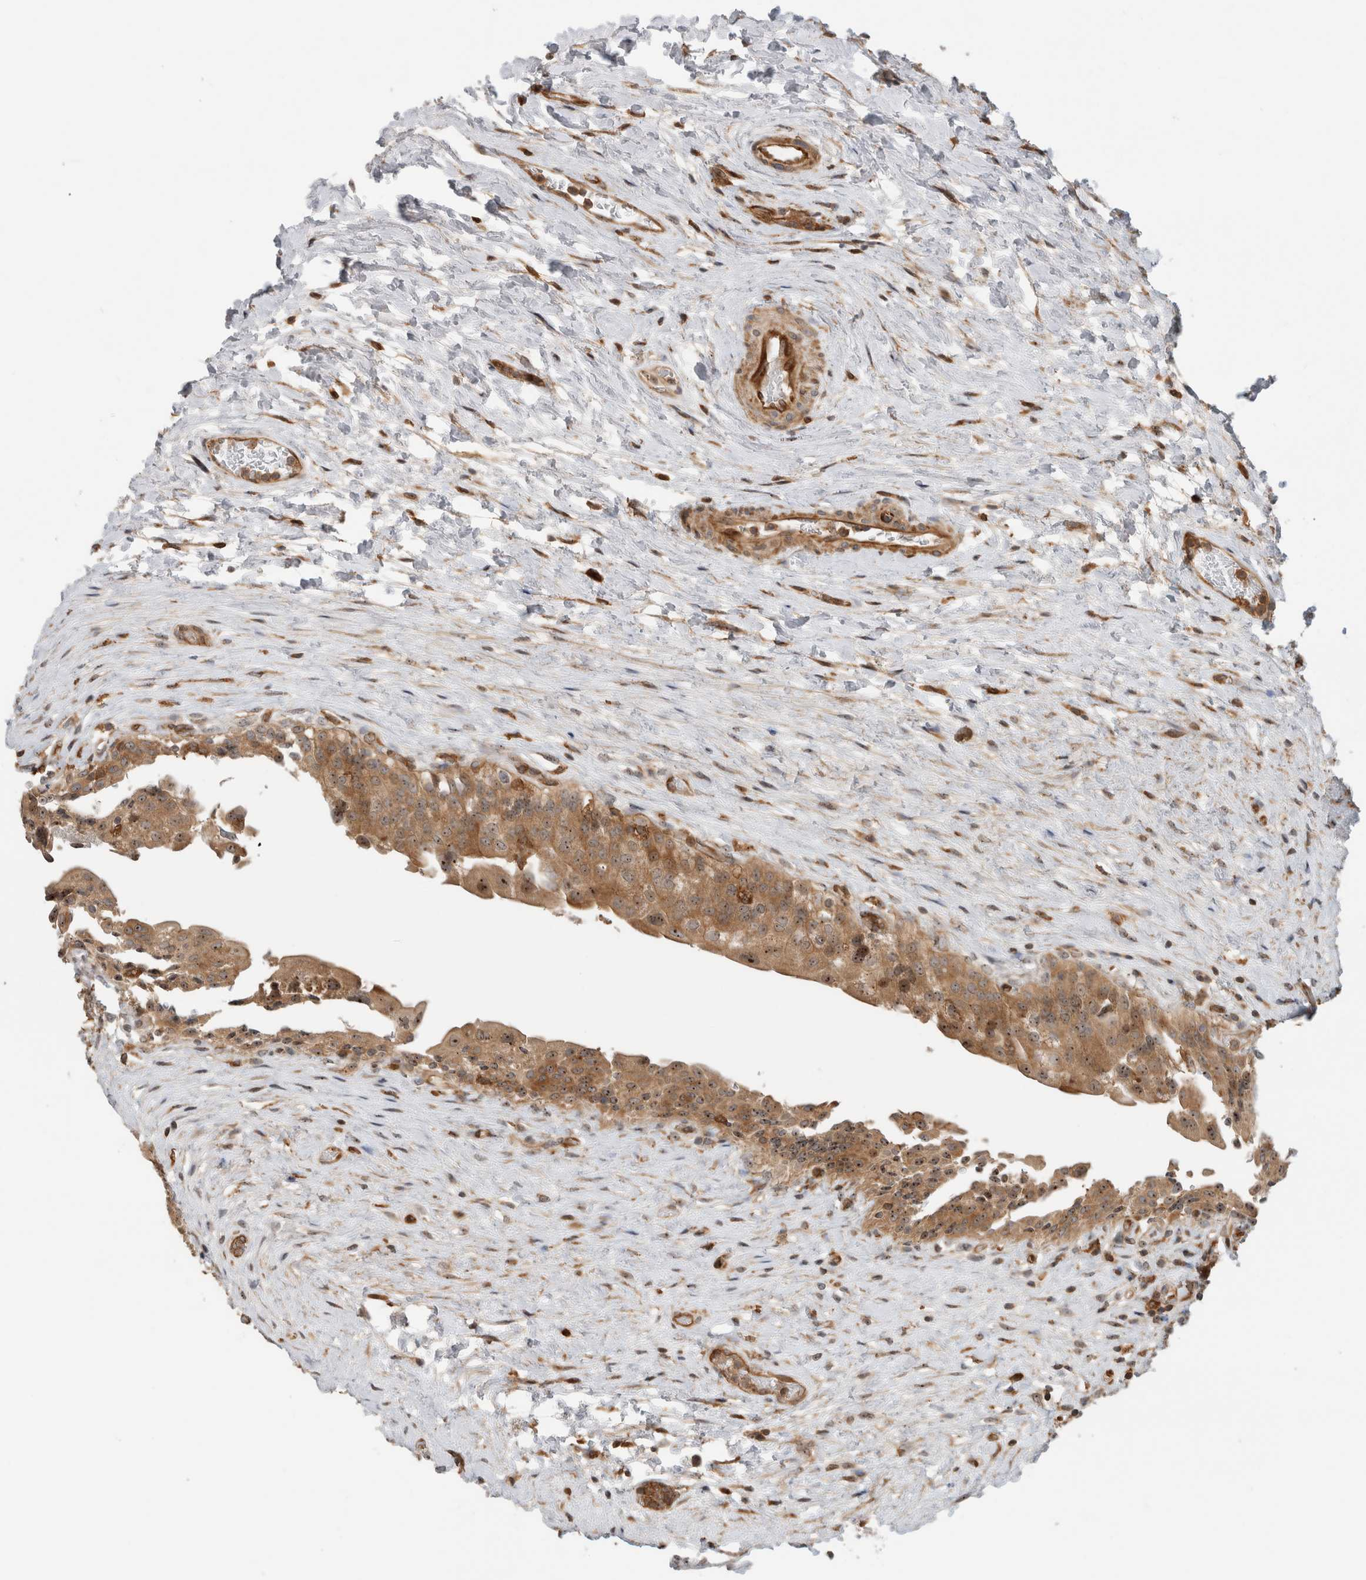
{"staining": {"intensity": "moderate", "quantity": ">75%", "location": "cytoplasmic/membranous,nuclear"}, "tissue": "urinary bladder", "cell_type": "Urothelial cells", "image_type": "normal", "snomed": [{"axis": "morphology", "description": "Normal tissue, NOS"}, {"axis": "topography", "description": "Urinary bladder"}], "caption": "IHC micrograph of normal urinary bladder: human urinary bladder stained using immunohistochemistry (IHC) reveals medium levels of moderate protein expression localized specifically in the cytoplasmic/membranous,nuclear of urothelial cells, appearing as a cytoplasmic/membranous,nuclear brown color.", "gene": "WASF2", "patient": {"sex": "male", "age": 74}}